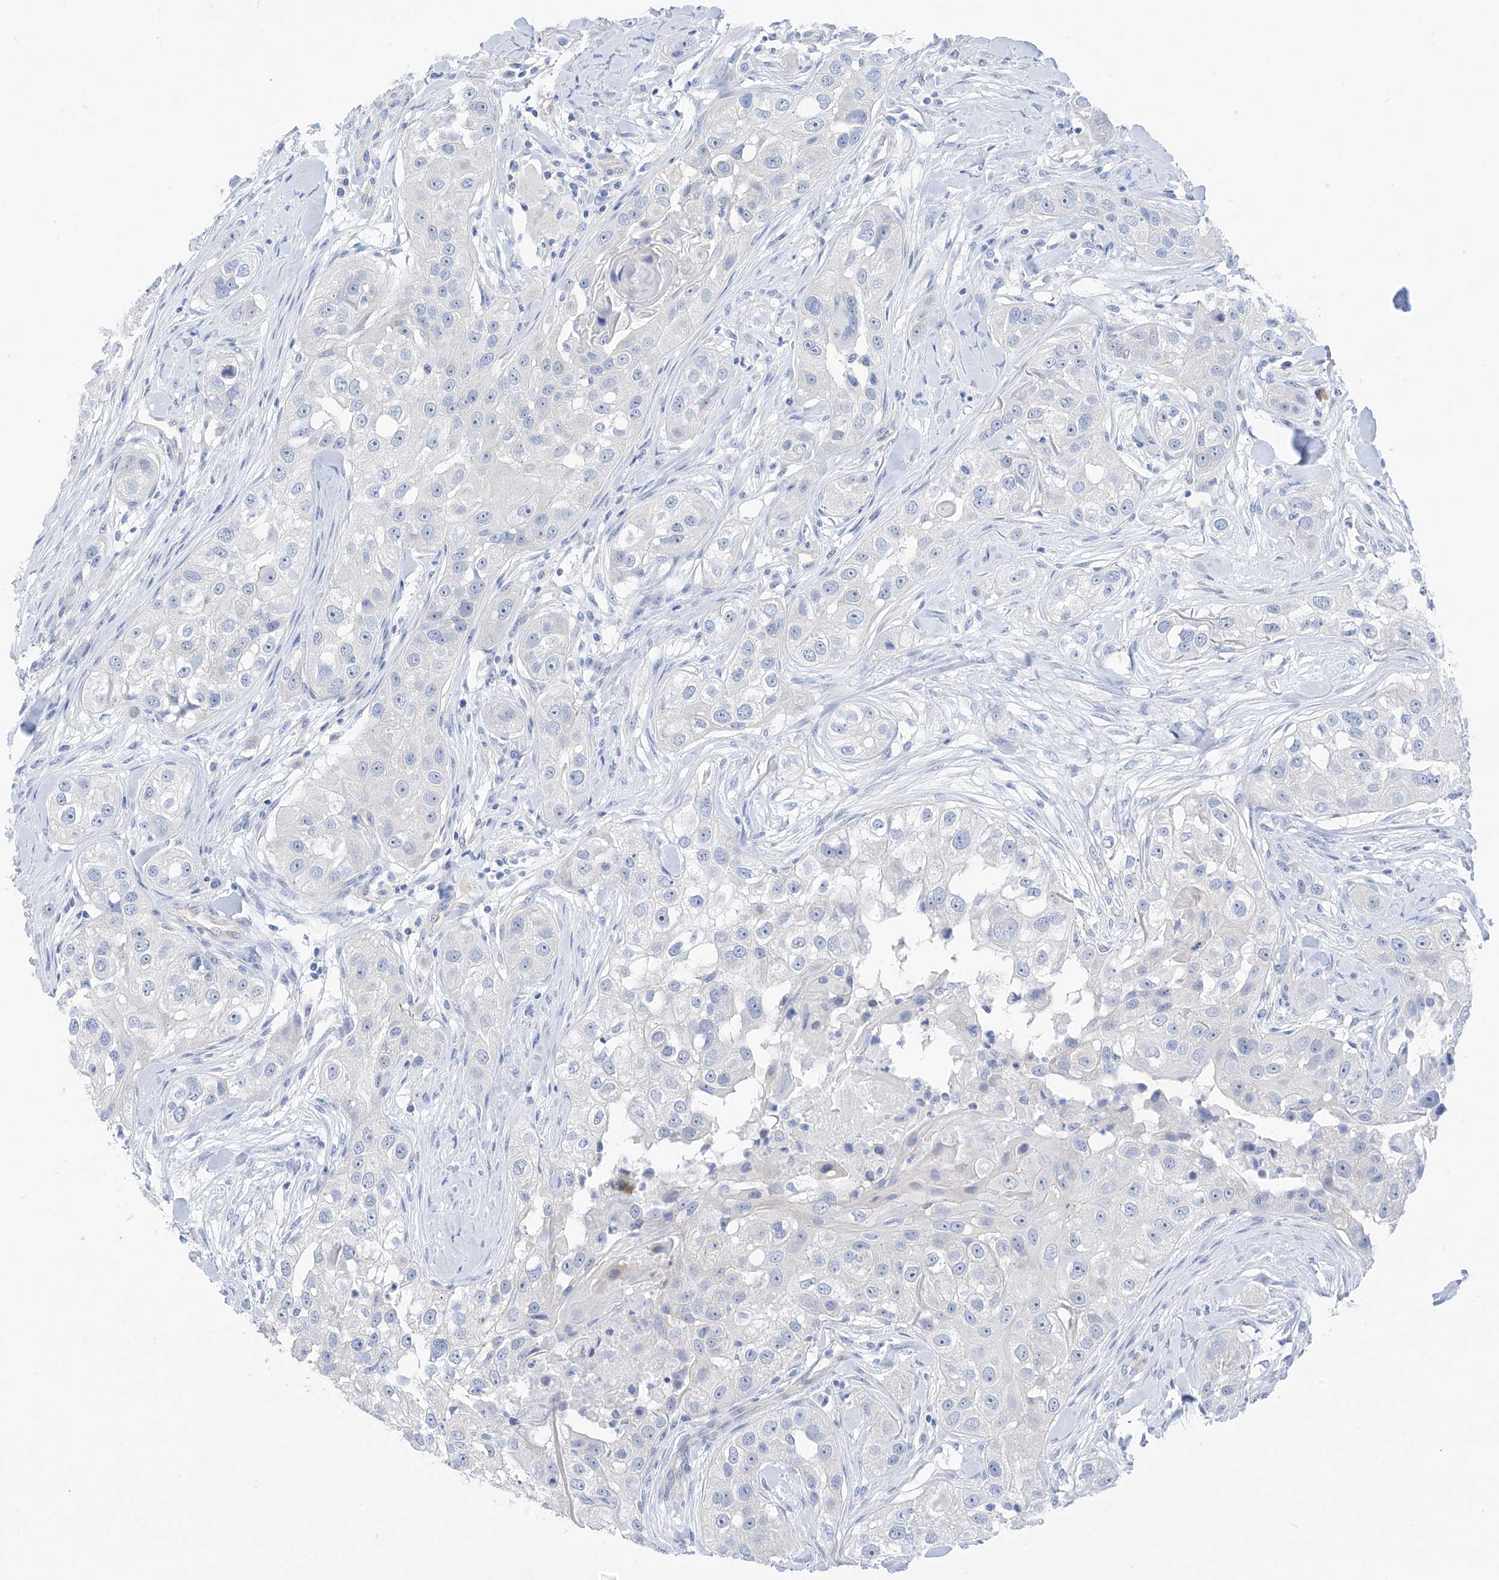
{"staining": {"intensity": "negative", "quantity": "none", "location": "none"}, "tissue": "head and neck cancer", "cell_type": "Tumor cells", "image_type": "cancer", "snomed": [{"axis": "morphology", "description": "Normal tissue, NOS"}, {"axis": "morphology", "description": "Squamous cell carcinoma, NOS"}, {"axis": "topography", "description": "Skeletal muscle"}, {"axis": "topography", "description": "Head-Neck"}], "caption": "Tumor cells show no significant staining in head and neck cancer (squamous cell carcinoma).", "gene": "PIK3C2B", "patient": {"sex": "male", "age": 51}}